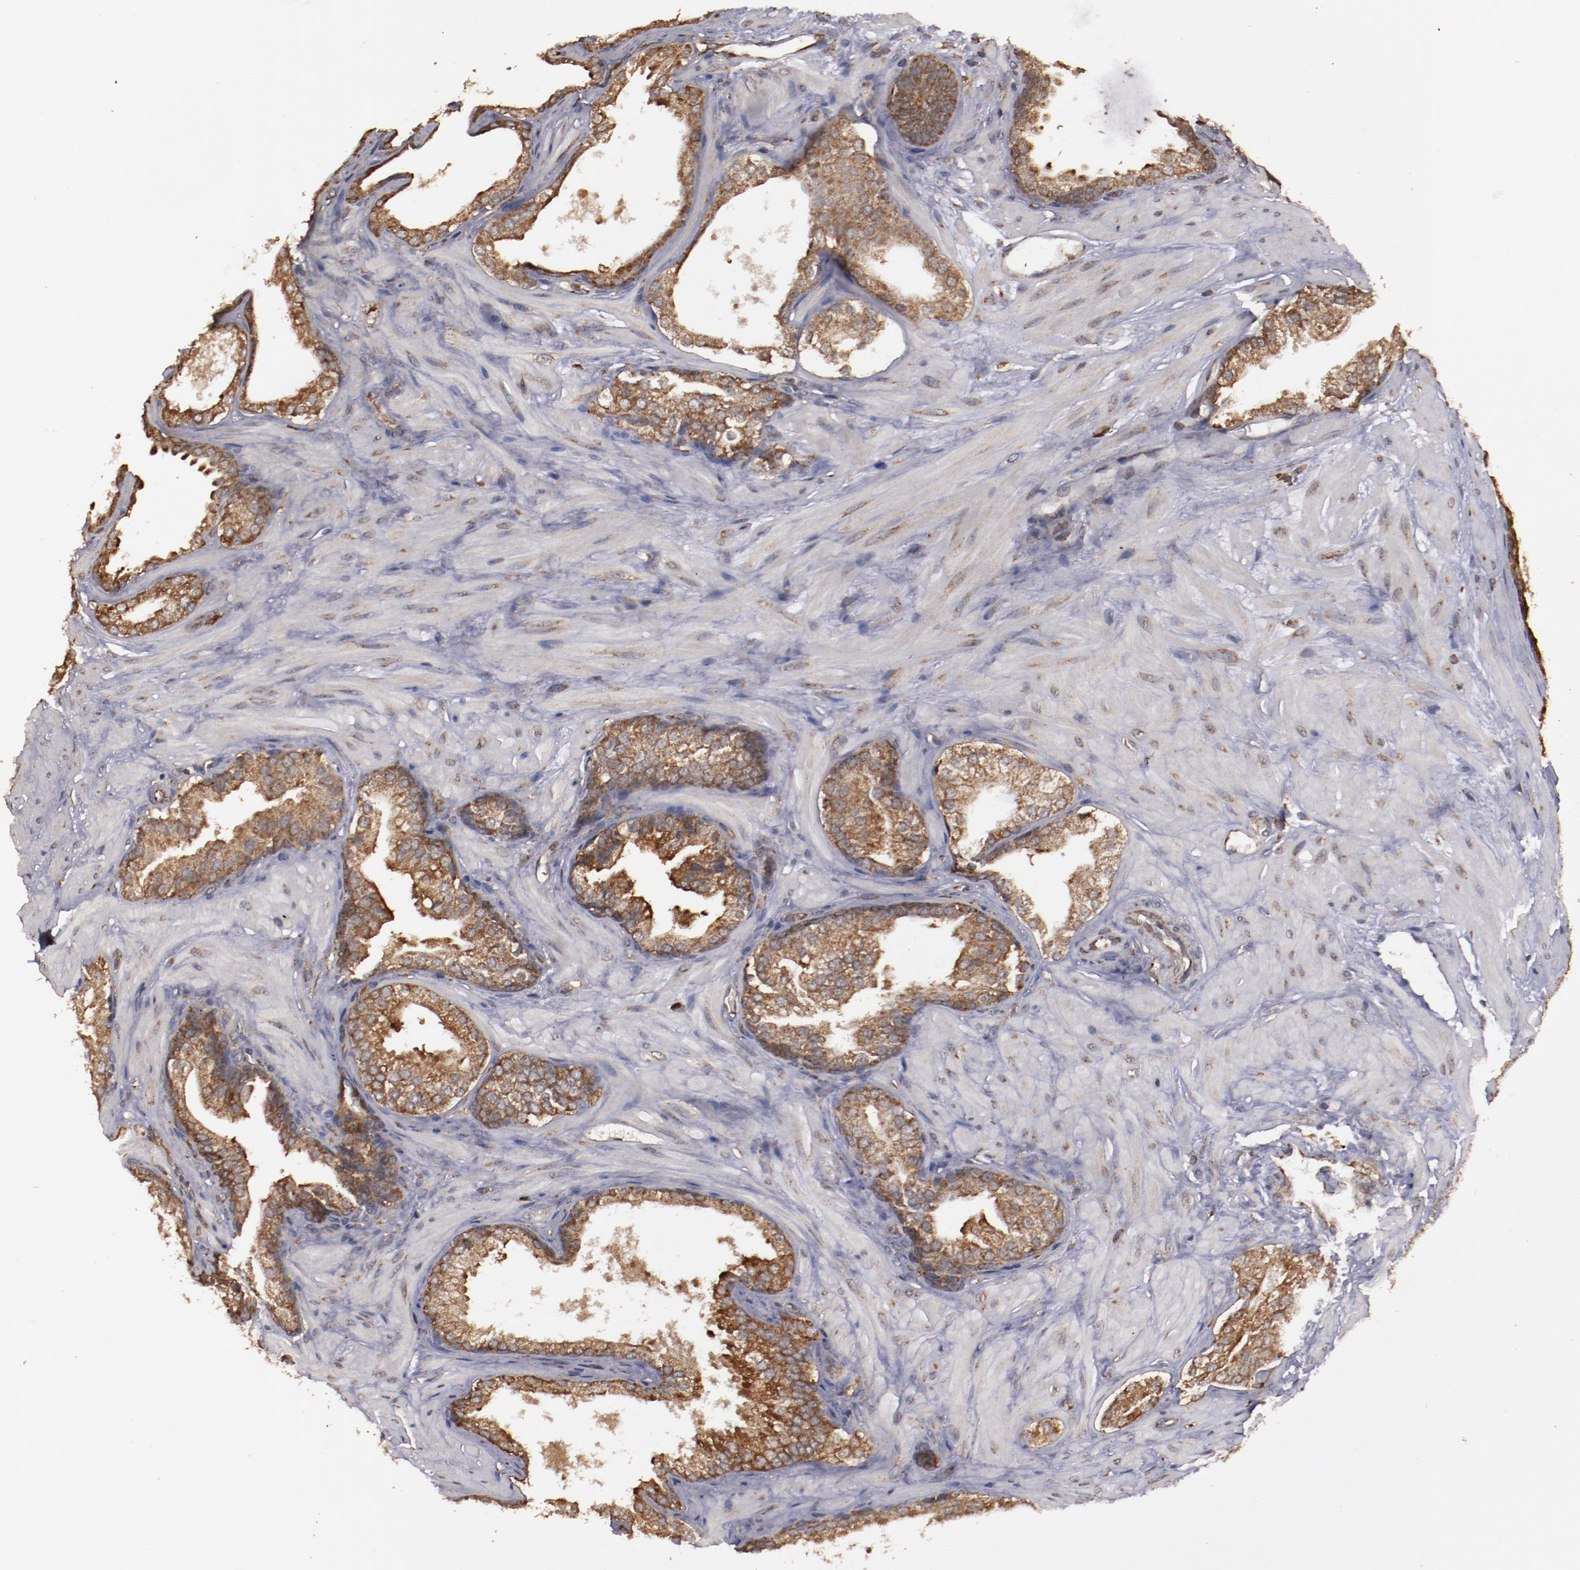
{"staining": {"intensity": "moderate", "quantity": ">75%", "location": "cytoplasmic/membranous"}, "tissue": "prostate cancer", "cell_type": "Tumor cells", "image_type": "cancer", "snomed": [{"axis": "morphology", "description": "Adenocarcinoma, Low grade"}, {"axis": "topography", "description": "Prostate"}], "caption": "An immunohistochemistry (IHC) image of tumor tissue is shown. Protein staining in brown labels moderate cytoplasmic/membranous positivity in prostate cancer (adenocarcinoma (low-grade)) within tumor cells. Using DAB (brown) and hematoxylin (blue) stains, captured at high magnification using brightfield microscopy.", "gene": "RPS4Y1", "patient": {"sex": "male", "age": 69}}